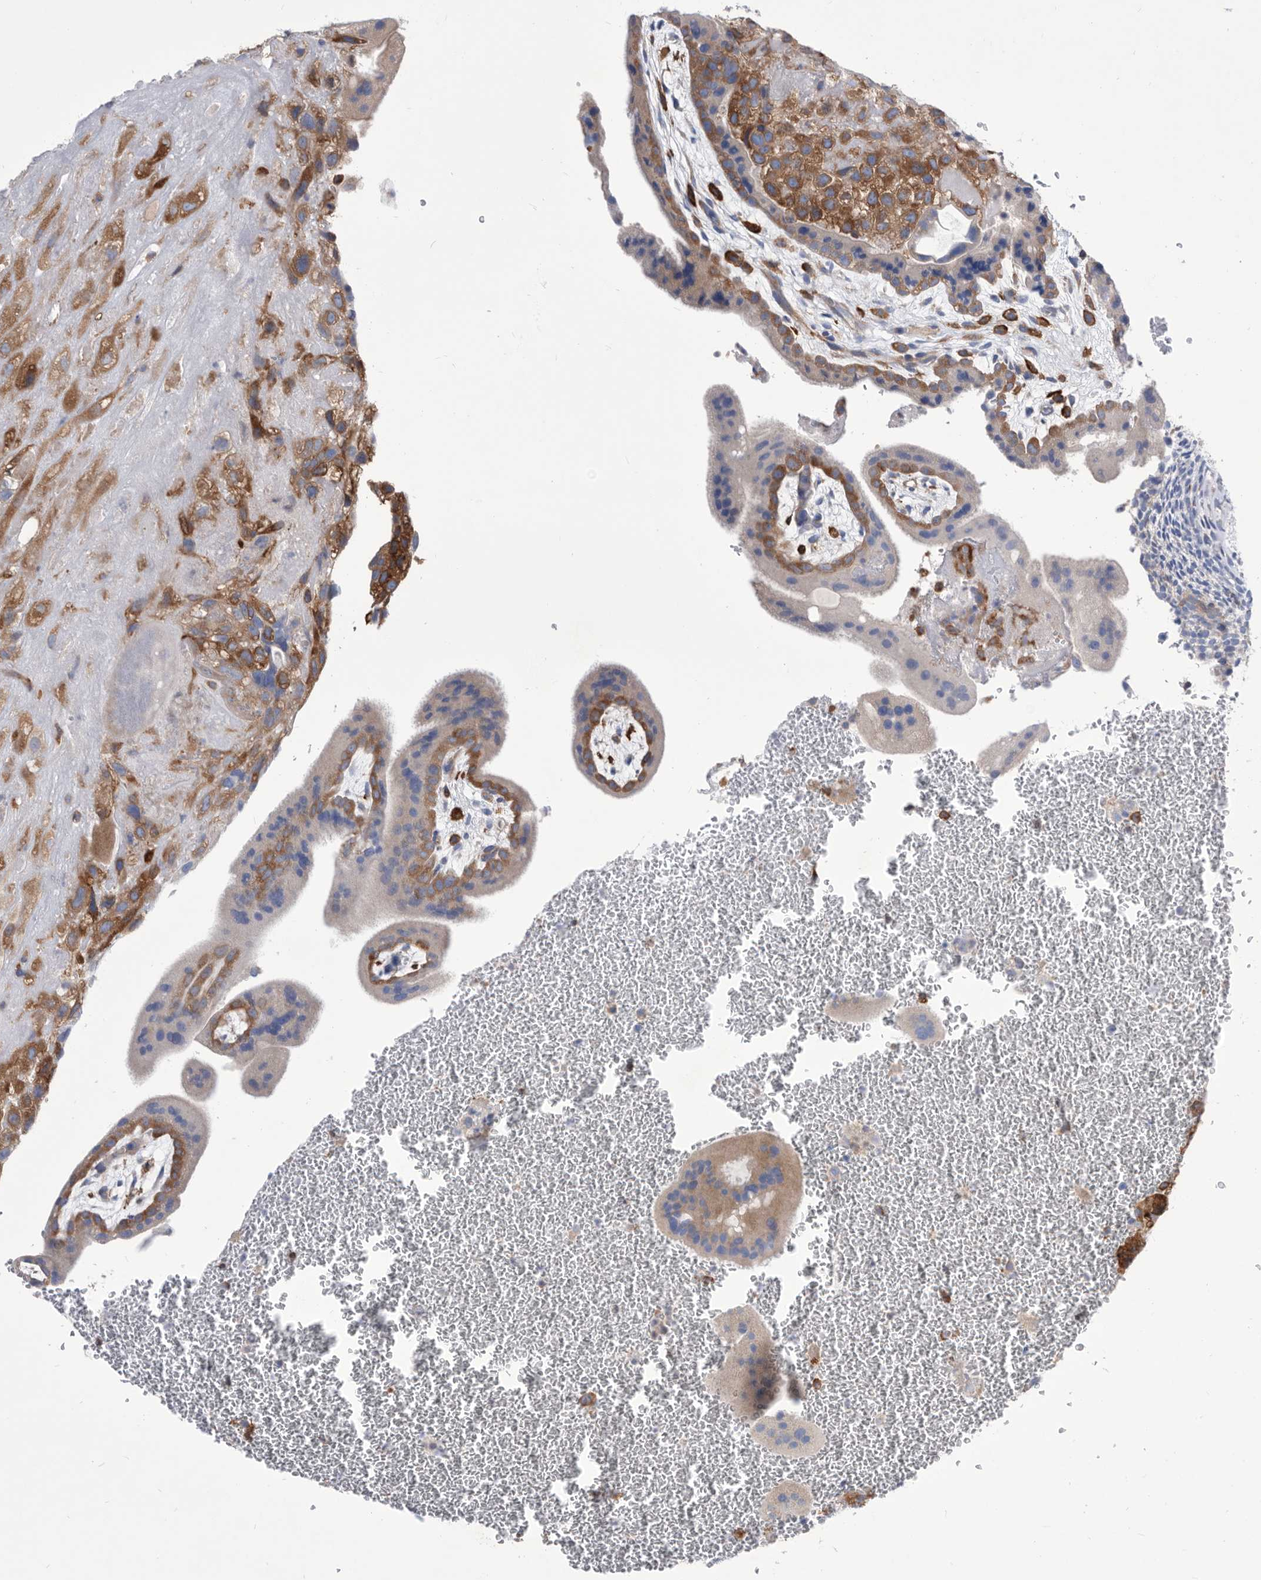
{"staining": {"intensity": "moderate", "quantity": ">75%", "location": "cytoplasmic/membranous"}, "tissue": "placenta", "cell_type": "Decidual cells", "image_type": "normal", "snomed": [{"axis": "morphology", "description": "Normal tissue, NOS"}, {"axis": "topography", "description": "Placenta"}], "caption": "There is medium levels of moderate cytoplasmic/membranous positivity in decidual cells of unremarkable placenta, as demonstrated by immunohistochemical staining (brown color).", "gene": "SMG7", "patient": {"sex": "female", "age": 35}}